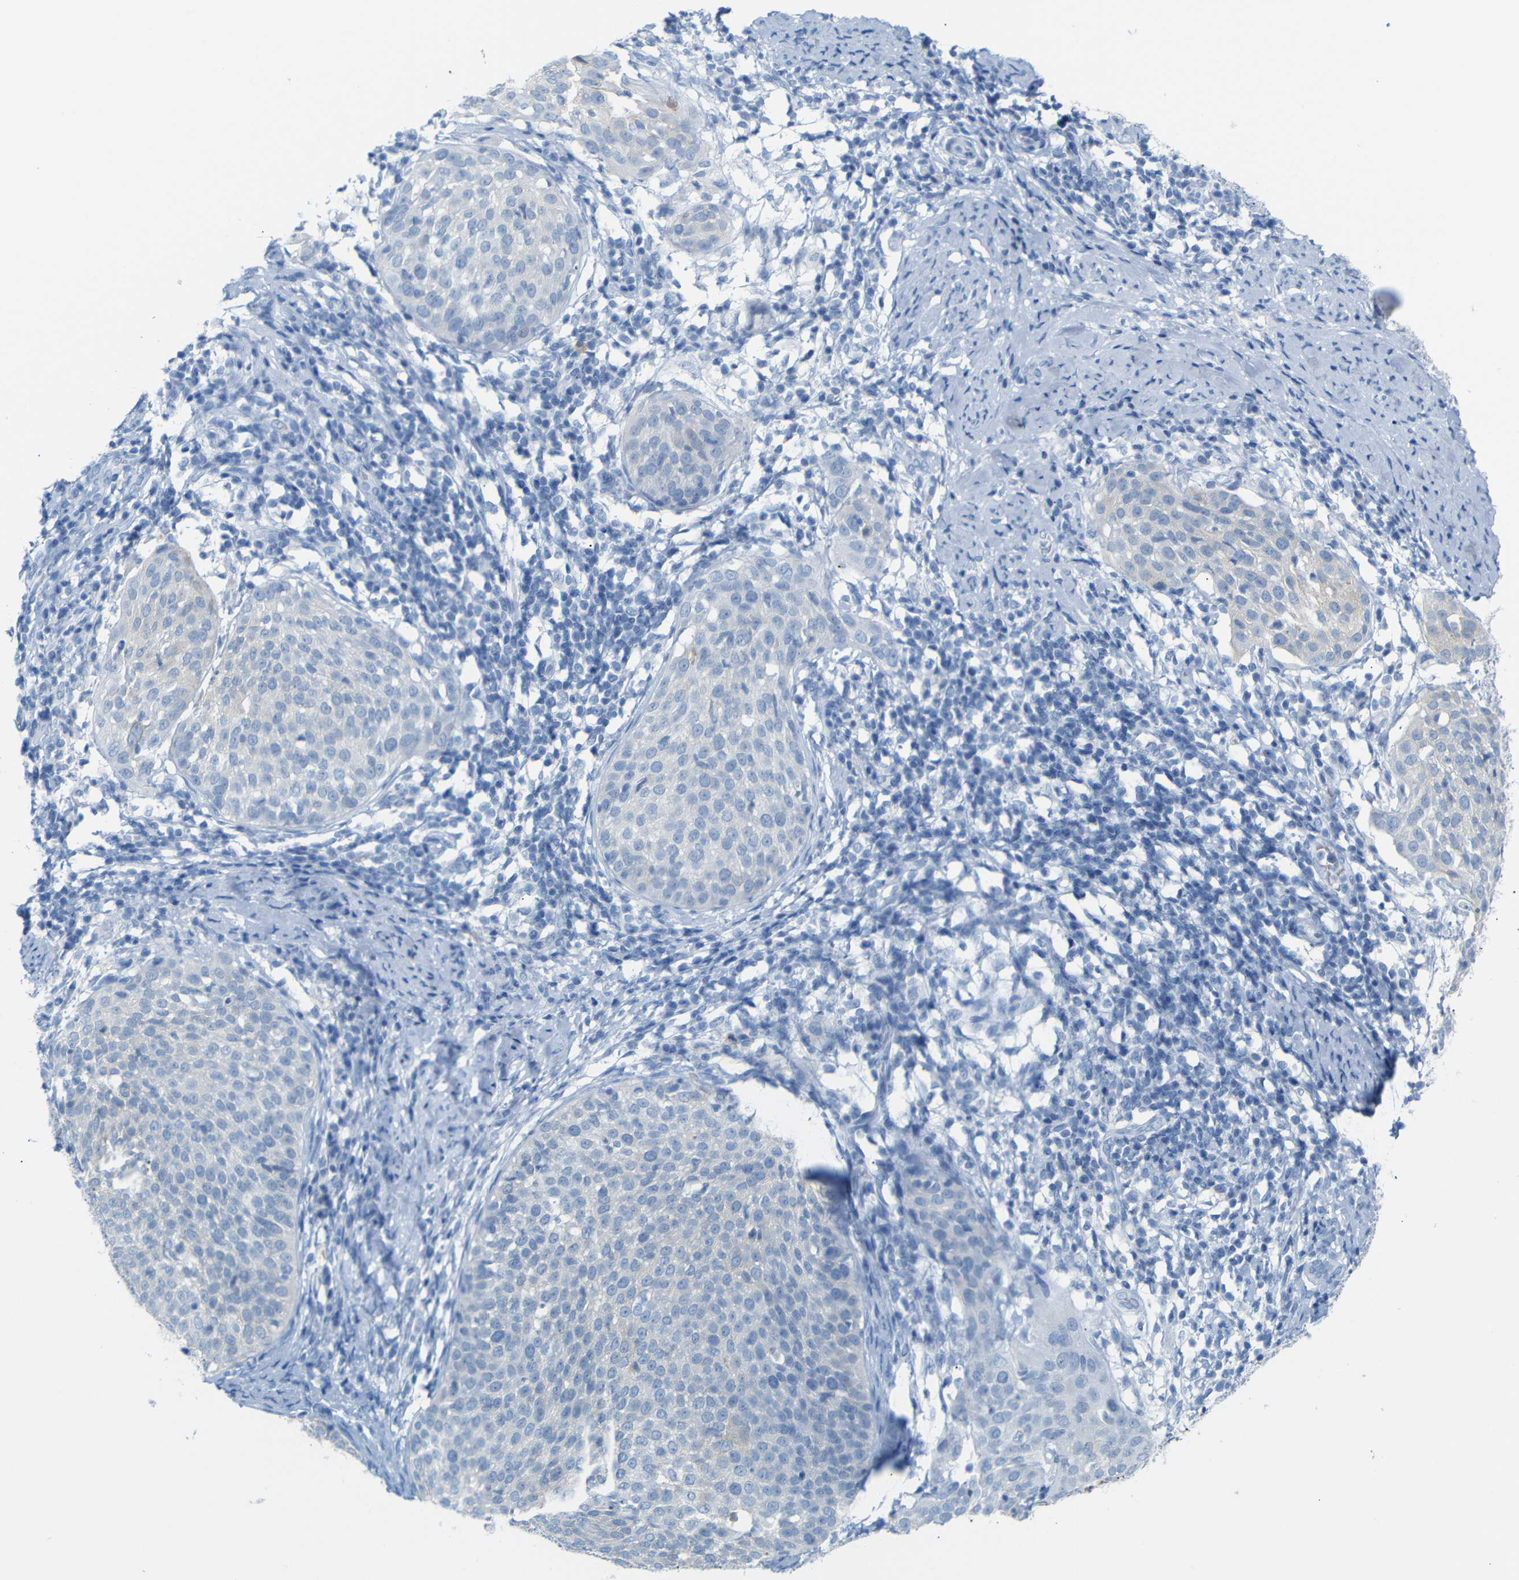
{"staining": {"intensity": "negative", "quantity": "none", "location": "none"}, "tissue": "cervical cancer", "cell_type": "Tumor cells", "image_type": "cancer", "snomed": [{"axis": "morphology", "description": "Squamous cell carcinoma, NOS"}, {"axis": "topography", "description": "Cervix"}], "caption": "DAB immunohistochemical staining of cervical squamous cell carcinoma displays no significant positivity in tumor cells. (Immunohistochemistry (ihc), brightfield microscopy, high magnification).", "gene": "DYNAP", "patient": {"sex": "female", "age": 51}}